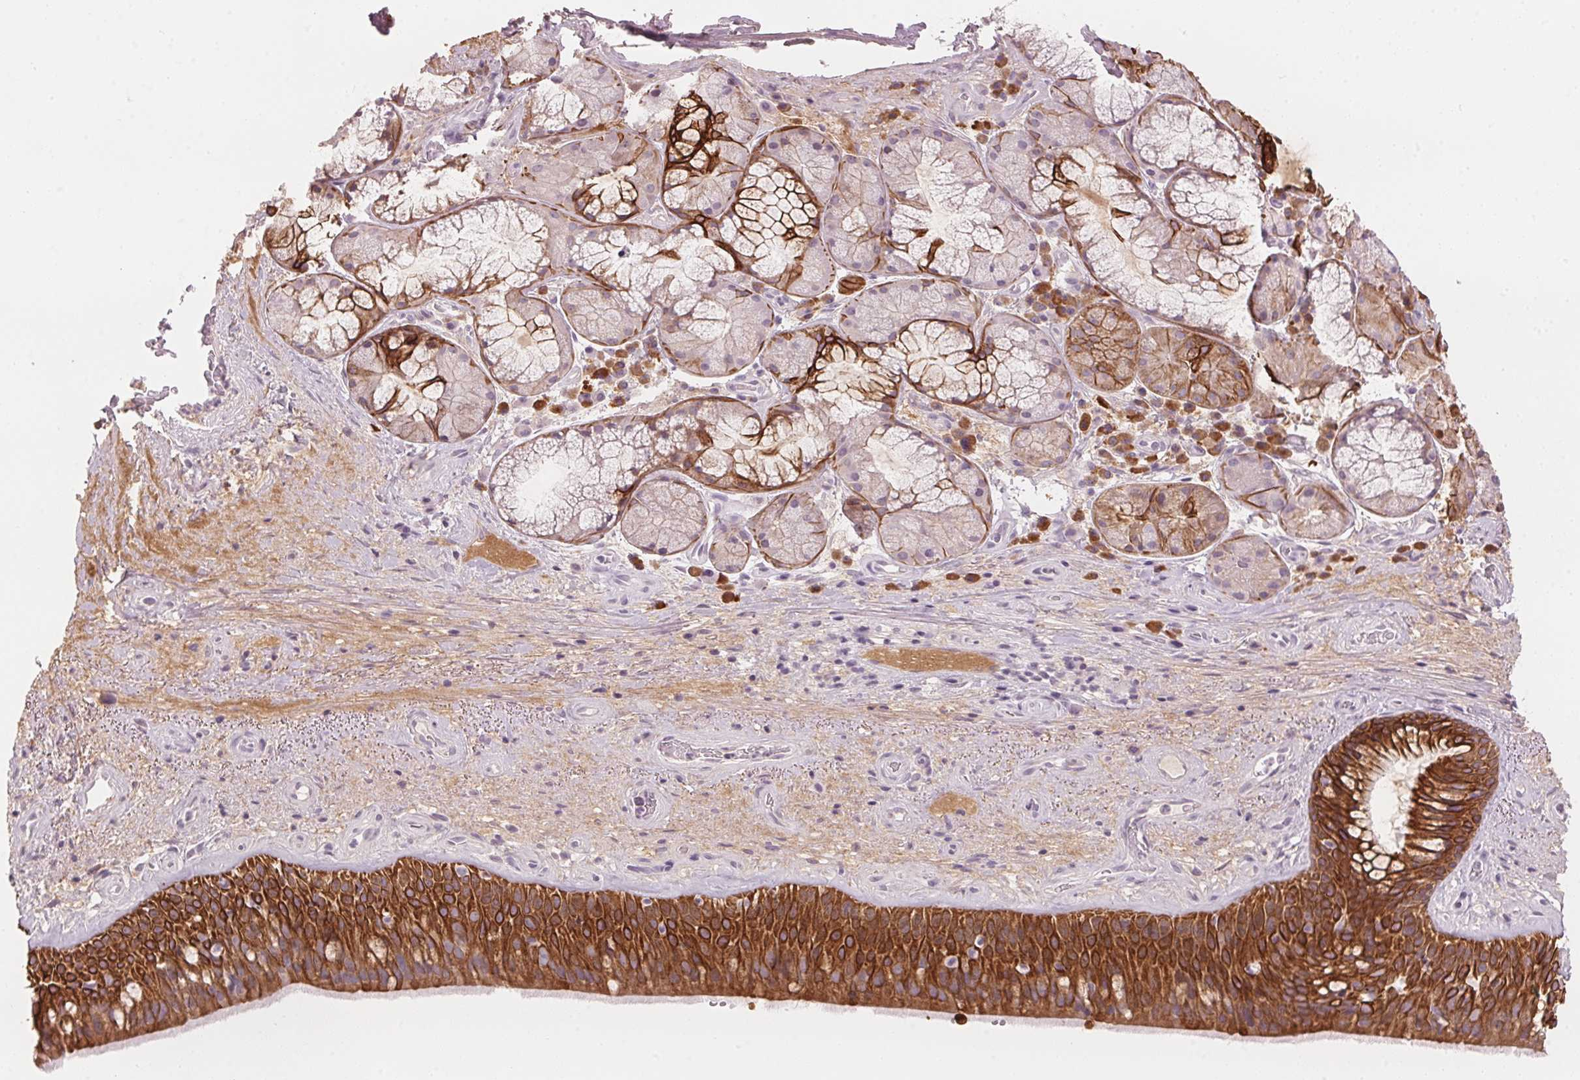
{"staining": {"intensity": "strong", "quantity": ">75%", "location": "cytoplasmic/membranous"}, "tissue": "bronchus", "cell_type": "Respiratory epithelial cells", "image_type": "normal", "snomed": [{"axis": "morphology", "description": "Normal tissue, NOS"}, {"axis": "topography", "description": "Bronchus"}], "caption": "This histopathology image displays immunohistochemistry (IHC) staining of benign human bronchus, with high strong cytoplasmic/membranous positivity in approximately >75% of respiratory epithelial cells.", "gene": "SCTR", "patient": {"sex": "male", "age": 48}}